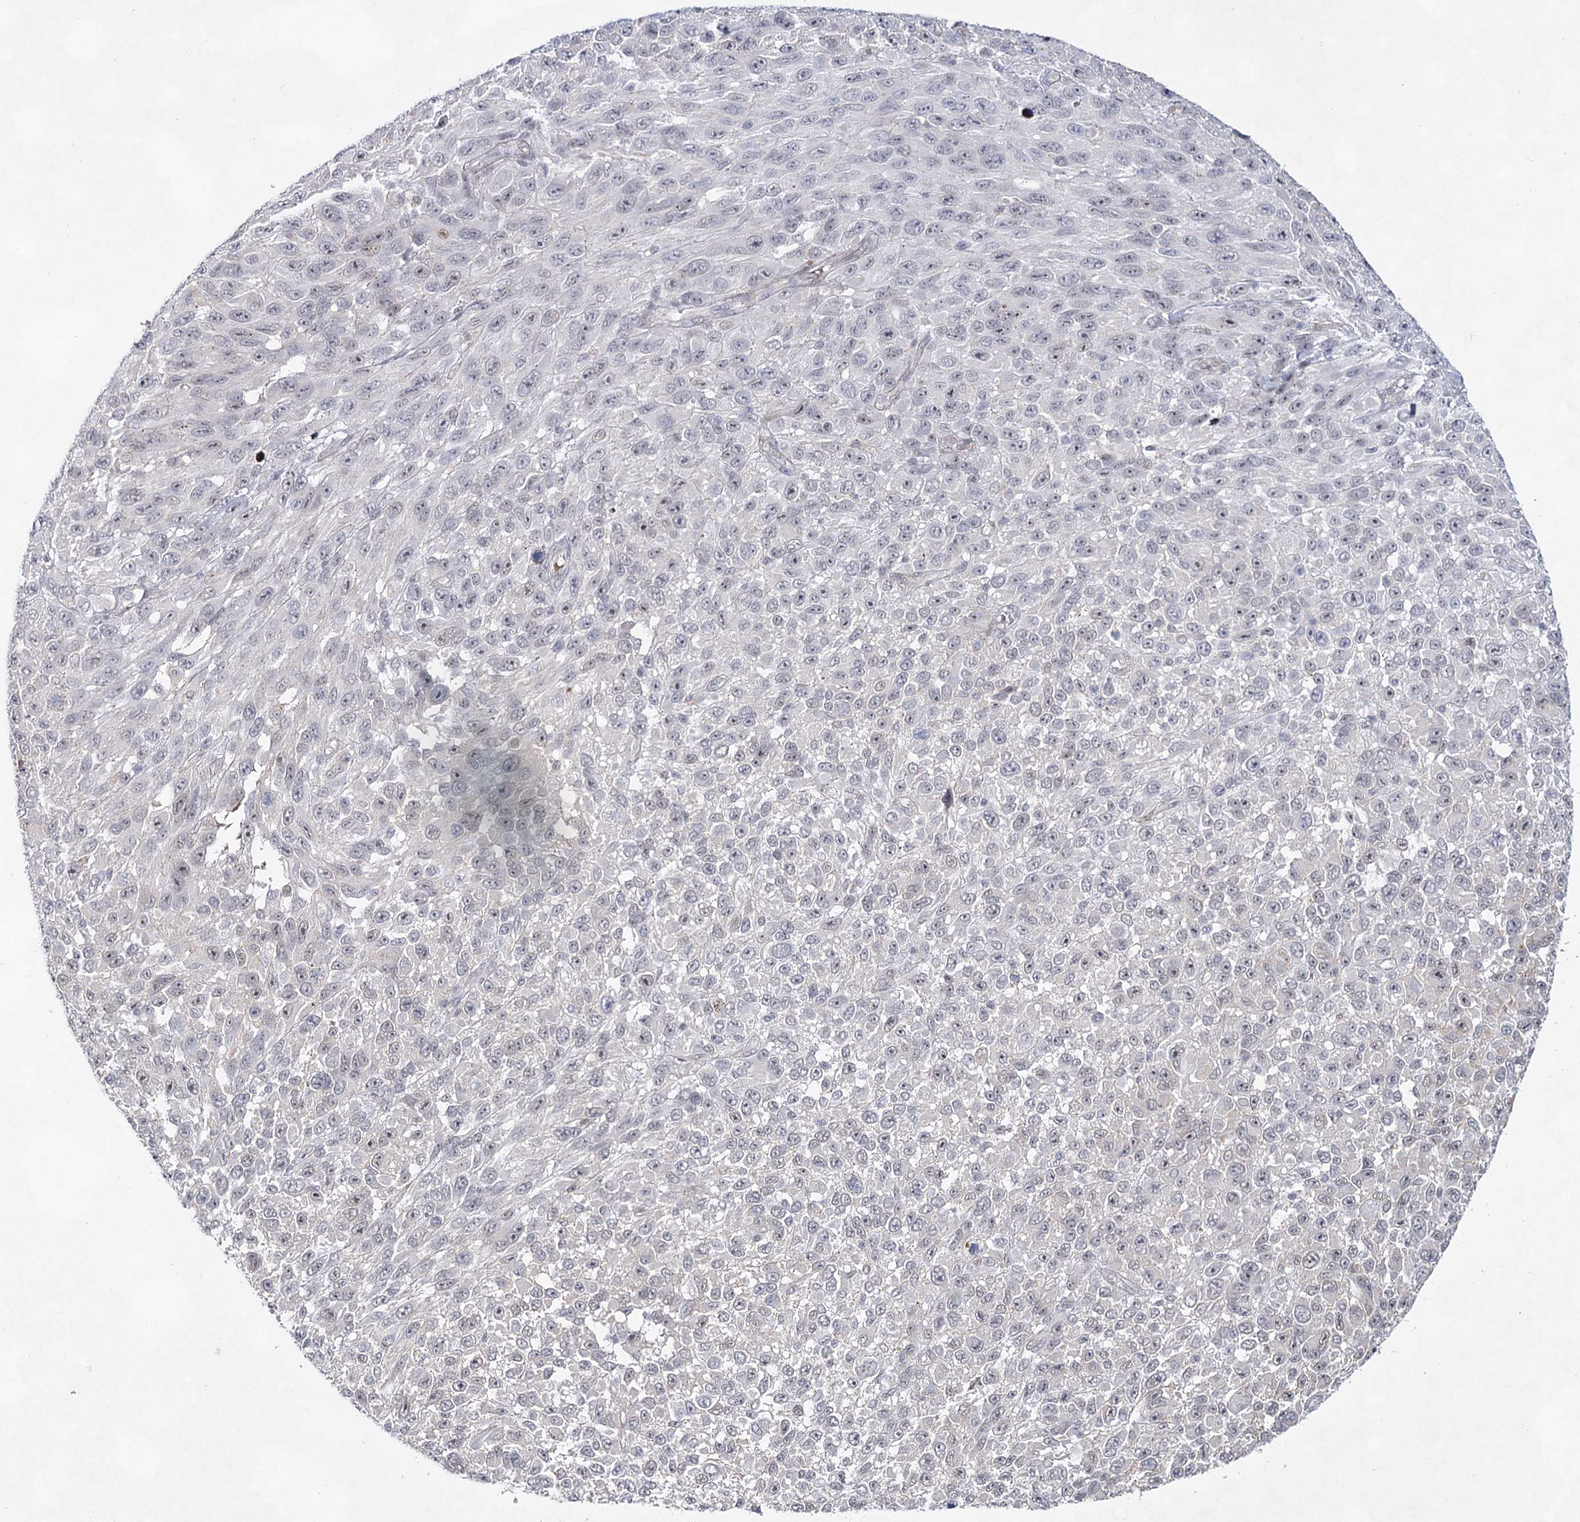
{"staining": {"intensity": "negative", "quantity": "none", "location": "none"}, "tissue": "melanoma", "cell_type": "Tumor cells", "image_type": "cancer", "snomed": [{"axis": "morphology", "description": "Malignant melanoma, NOS"}, {"axis": "topography", "description": "Skin"}], "caption": "Immunohistochemistry (IHC) photomicrograph of human malignant melanoma stained for a protein (brown), which exhibits no positivity in tumor cells.", "gene": "ATL2", "patient": {"sex": "female", "age": 96}}